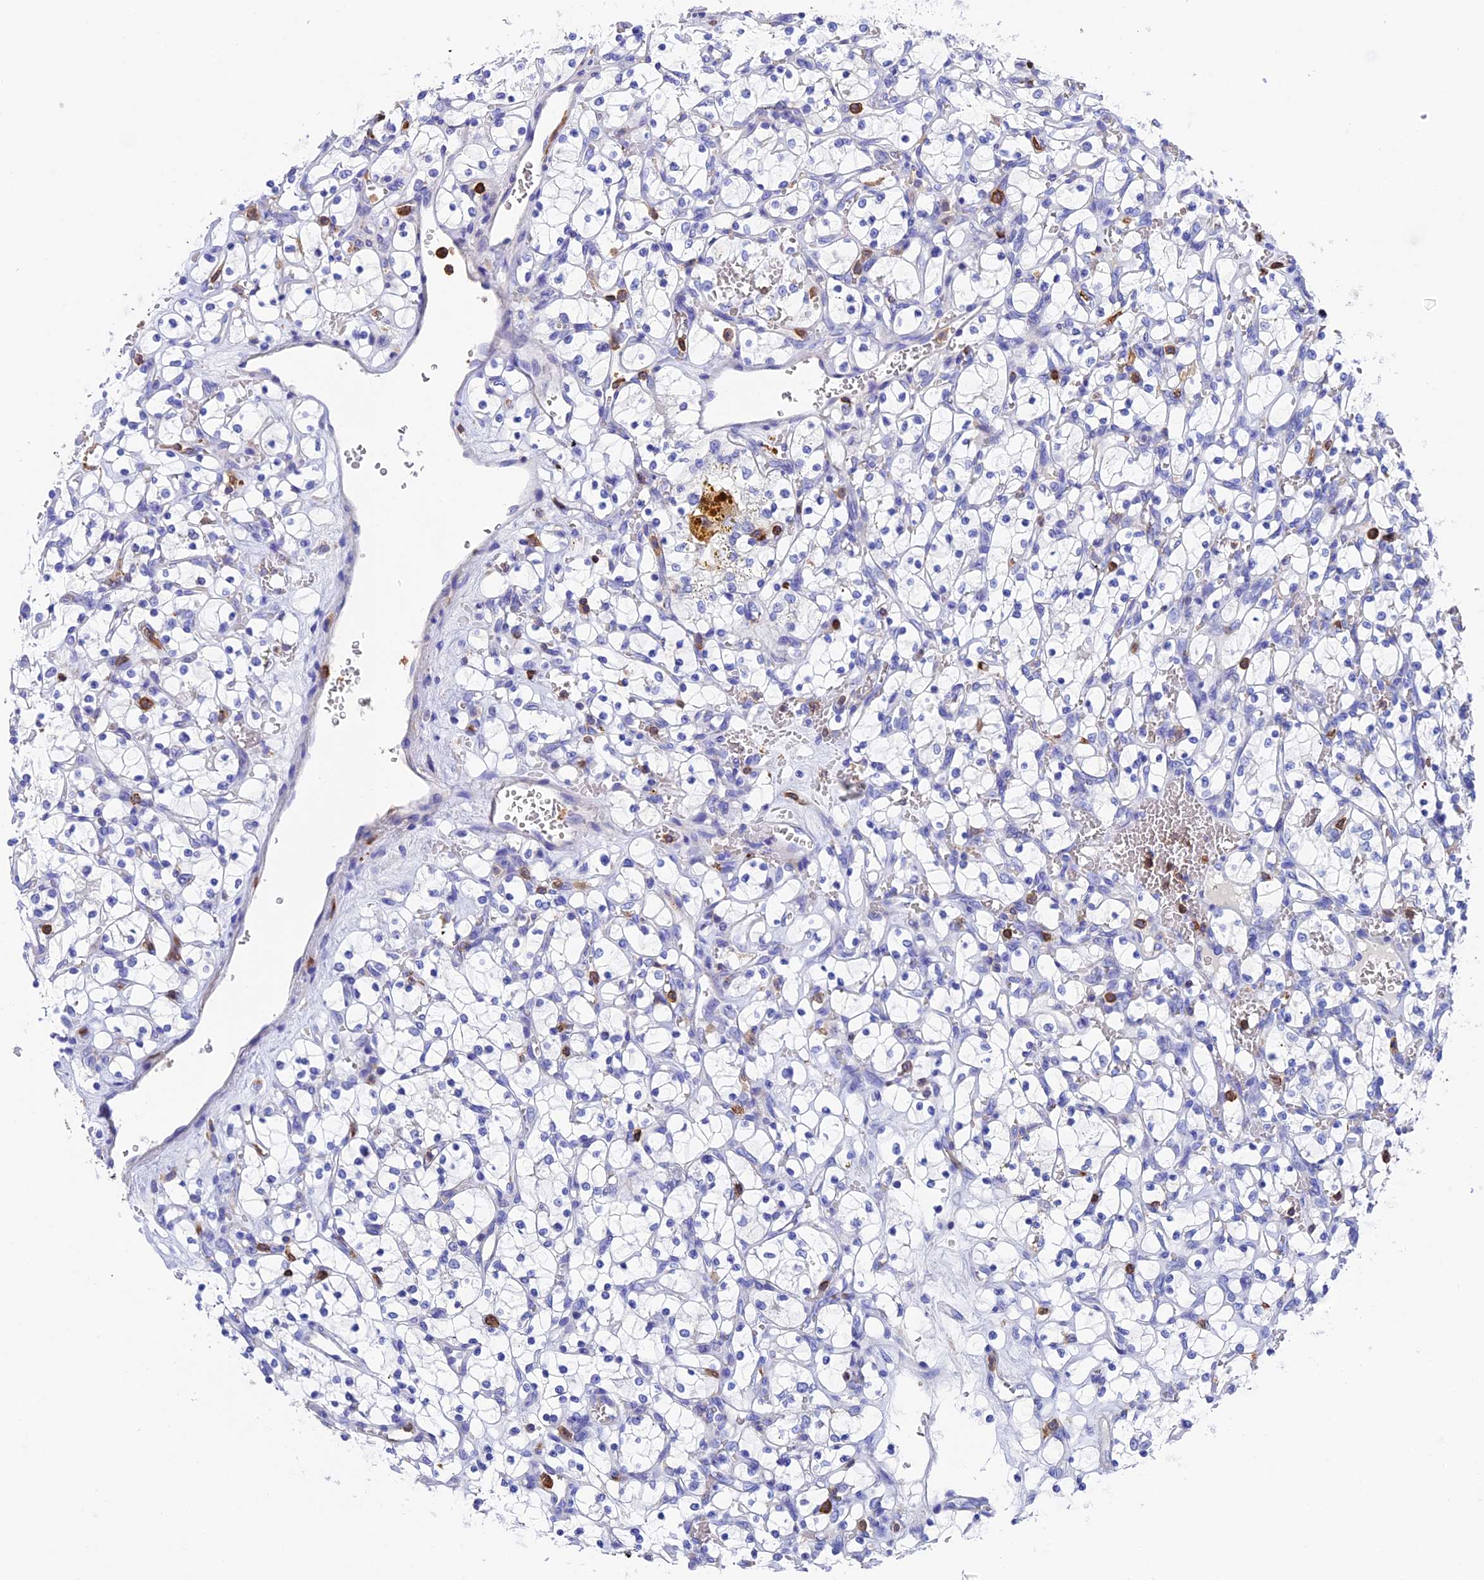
{"staining": {"intensity": "negative", "quantity": "none", "location": "none"}, "tissue": "renal cancer", "cell_type": "Tumor cells", "image_type": "cancer", "snomed": [{"axis": "morphology", "description": "Adenocarcinoma, NOS"}, {"axis": "topography", "description": "Kidney"}], "caption": "Immunohistochemistry (IHC) image of renal cancer (adenocarcinoma) stained for a protein (brown), which reveals no positivity in tumor cells. (Immunohistochemistry (IHC), brightfield microscopy, high magnification).", "gene": "ADAT1", "patient": {"sex": "female", "age": 69}}